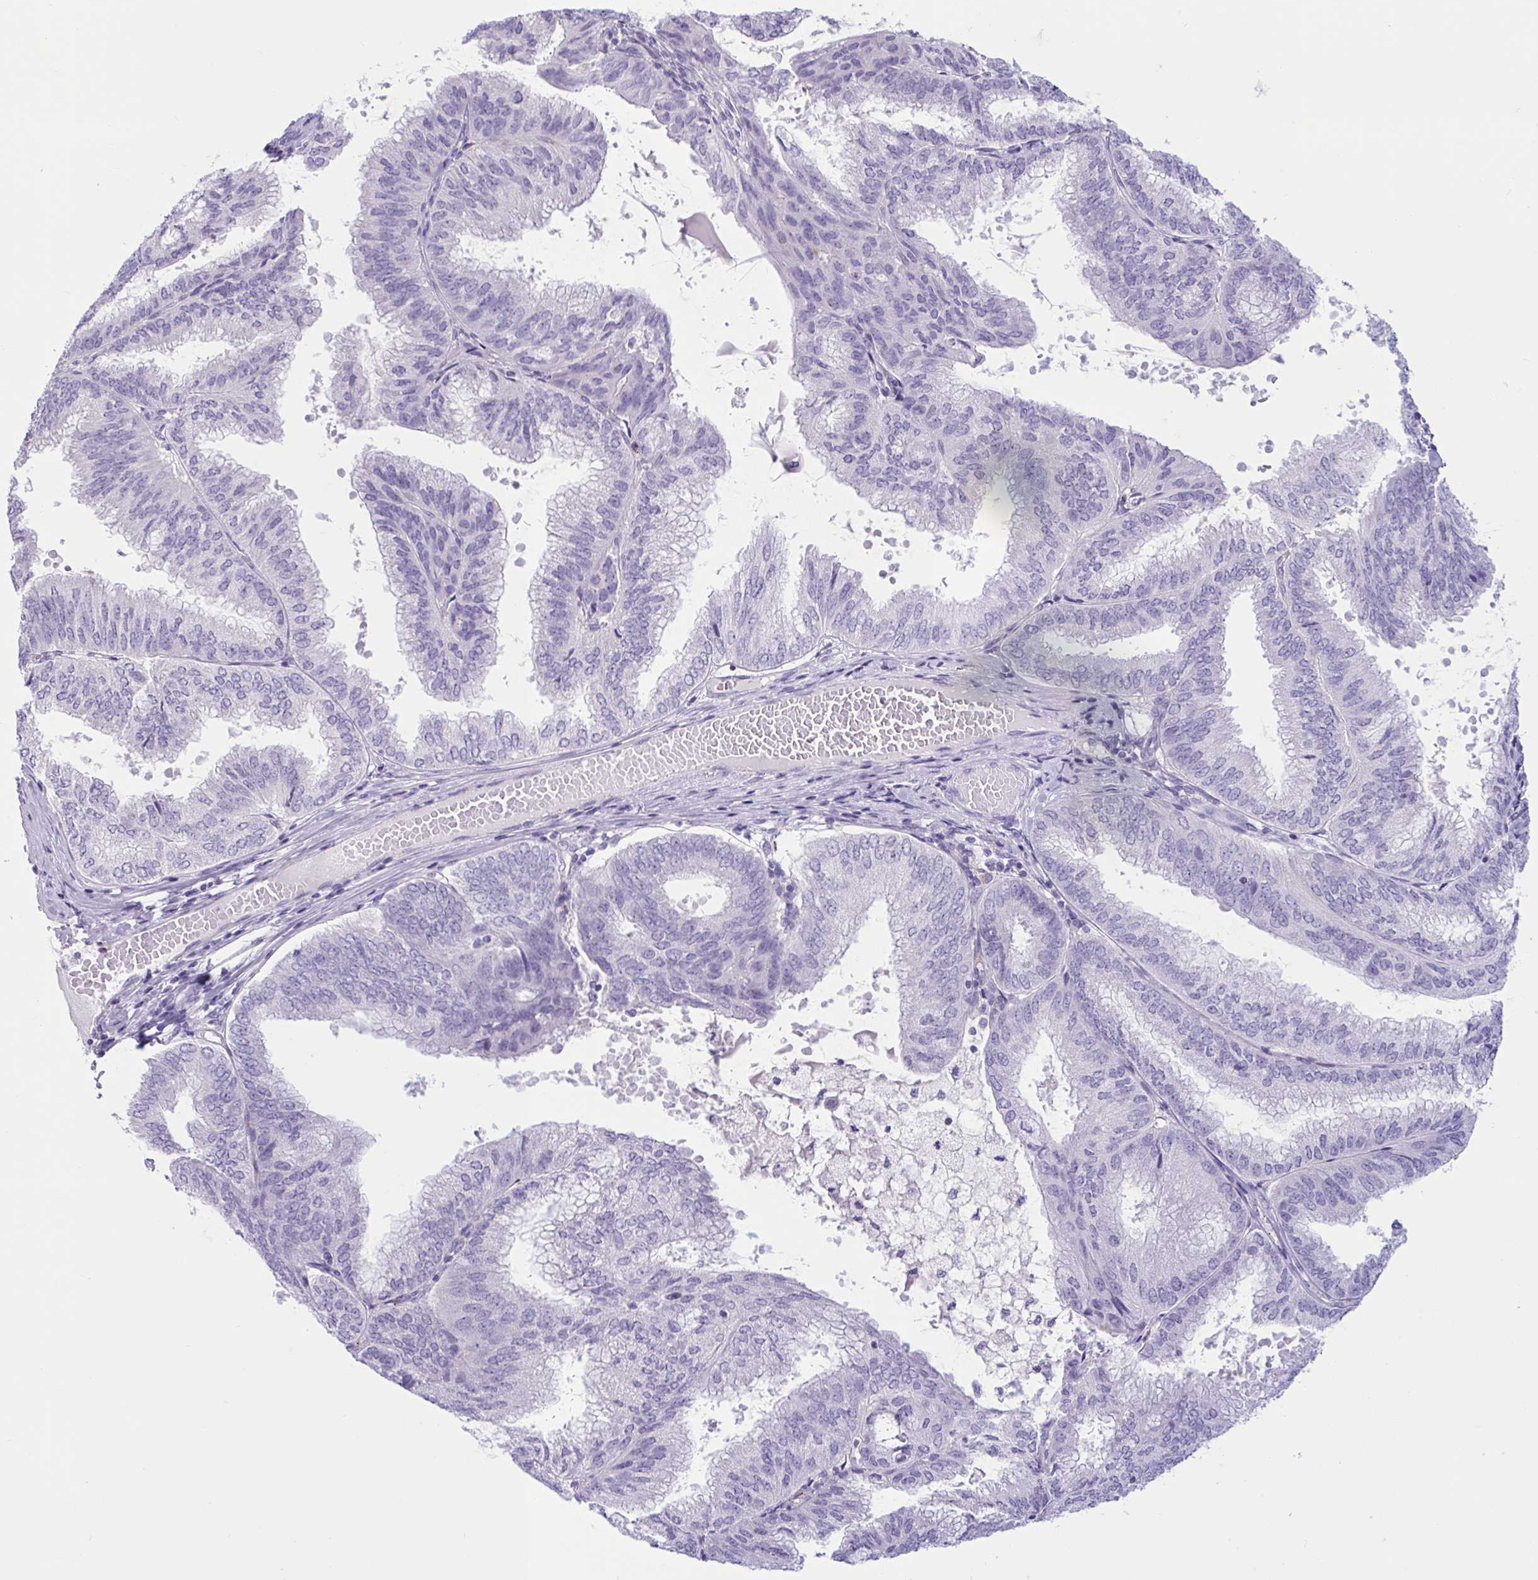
{"staining": {"intensity": "negative", "quantity": "none", "location": "none"}, "tissue": "endometrial cancer", "cell_type": "Tumor cells", "image_type": "cancer", "snomed": [{"axis": "morphology", "description": "Adenocarcinoma, NOS"}, {"axis": "topography", "description": "Endometrium"}], "caption": "IHC micrograph of neoplastic tissue: endometrial cancer (adenocarcinoma) stained with DAB demonstrates no significant protein expression in tumor cells. (DAB (3,3'-diaminobenzidine) immunohistochemistry visualized using brightfield microscopy, high magnification).", "gene": "XCL1", "patient": {"sex": "female", "age": 49}}